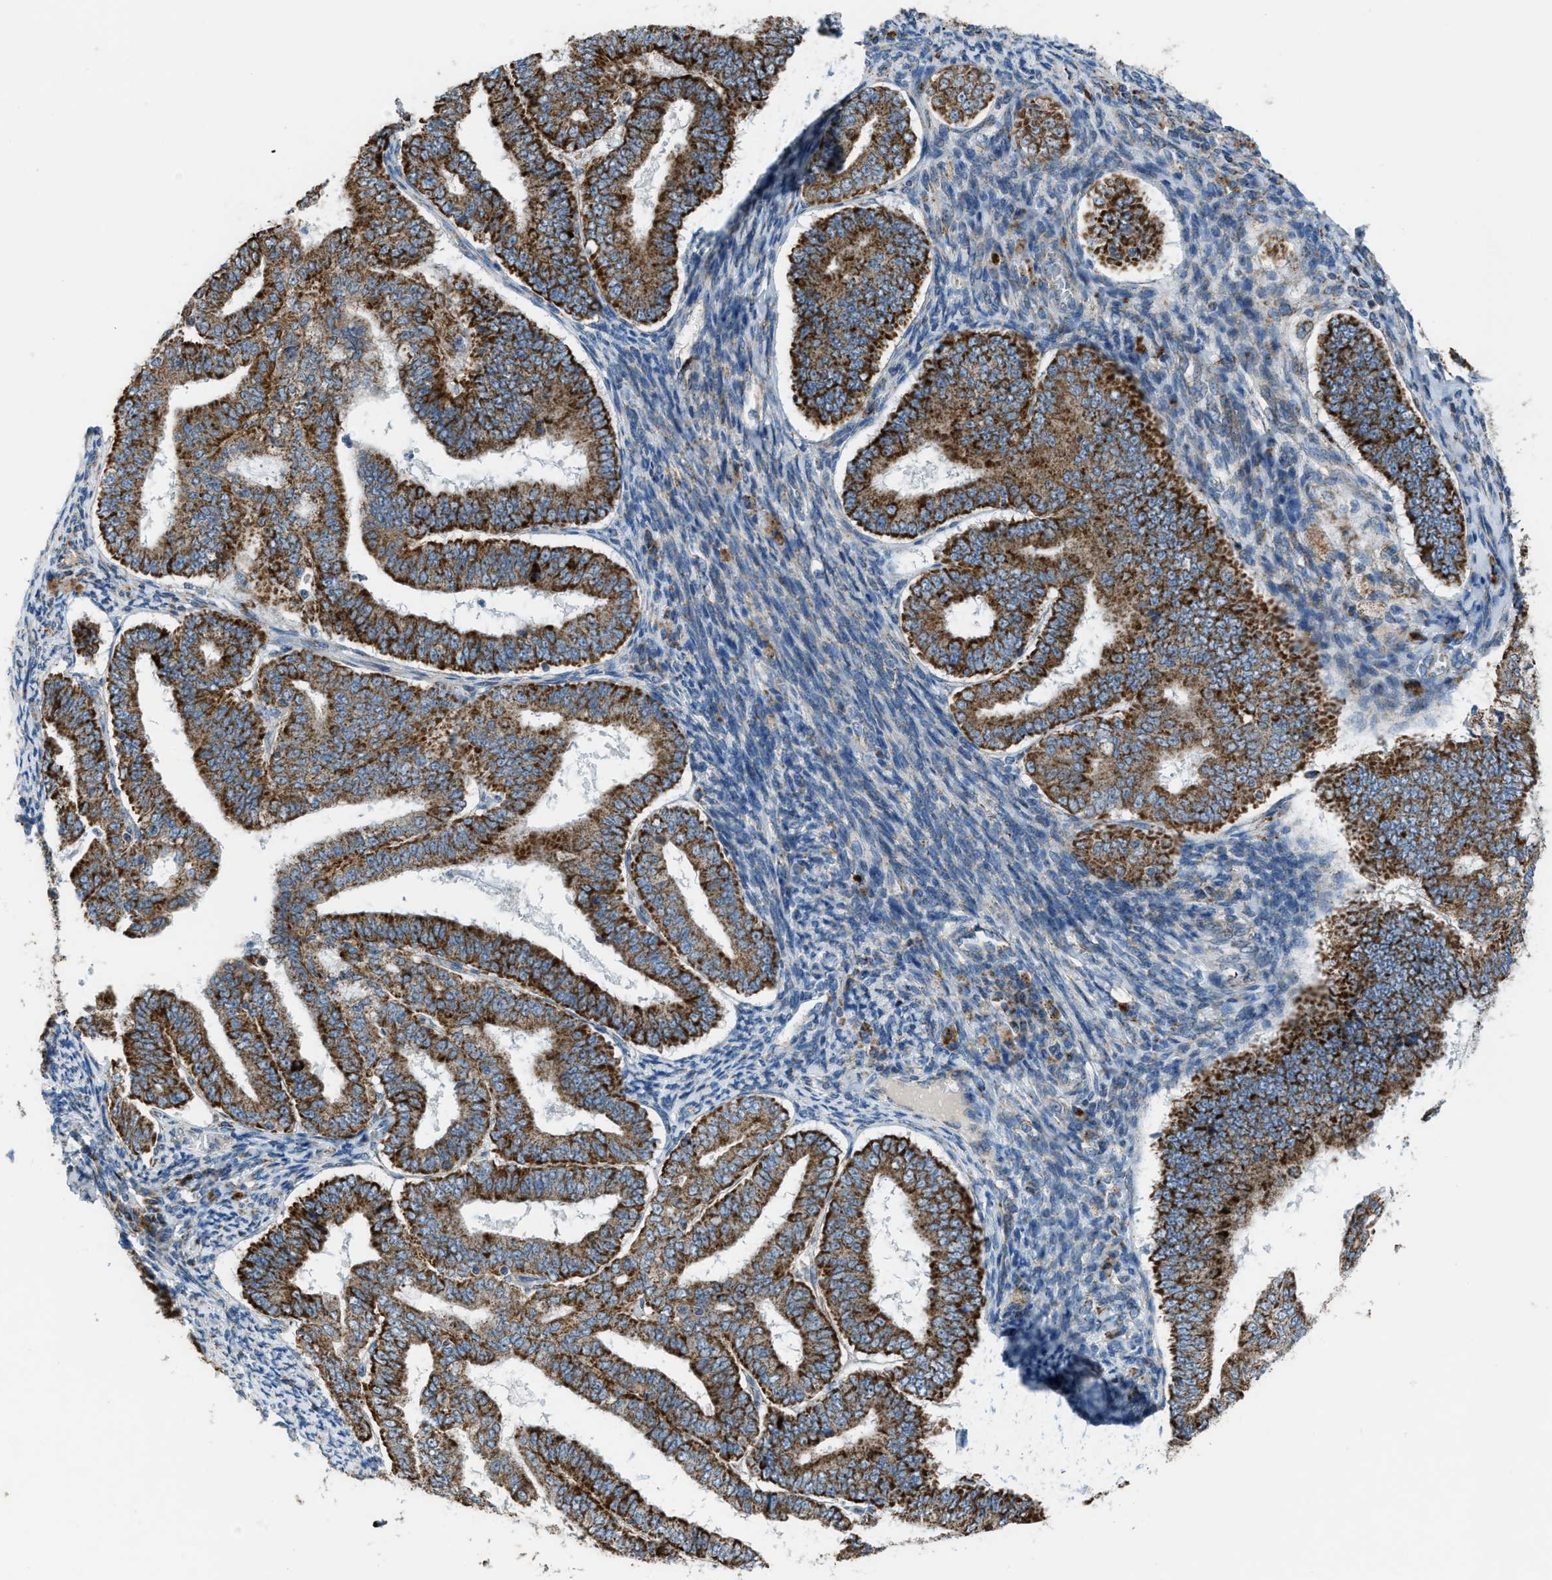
{"staining": {"intensity": "strong", "quantity": ">75%", "location": "cytoplasmic/membranous"}, "tissue": "endometrial cancer", "cell_type": "Tumor cells", "image_type": "cancer", "snomed": [{"axis": "morphology", "description": "Adenocarcinoma, NOS"}, {"axis": "topography", "description": "Endometrium"}], "caption": "Immunohistochemistry staining of endometrial cancer, which exhibits high levels of strong cytoplasmic/membranous positivity in approximately >75% of tumor cells indicating strong cytoplasmic/membranous protein expression. The staining was performed using DAB (brown) for protein detection and nuclei were counterstained in hematoxylin (blue).", "gene": "SMIM20", "patient": {"sex": "female", "age": 63}}